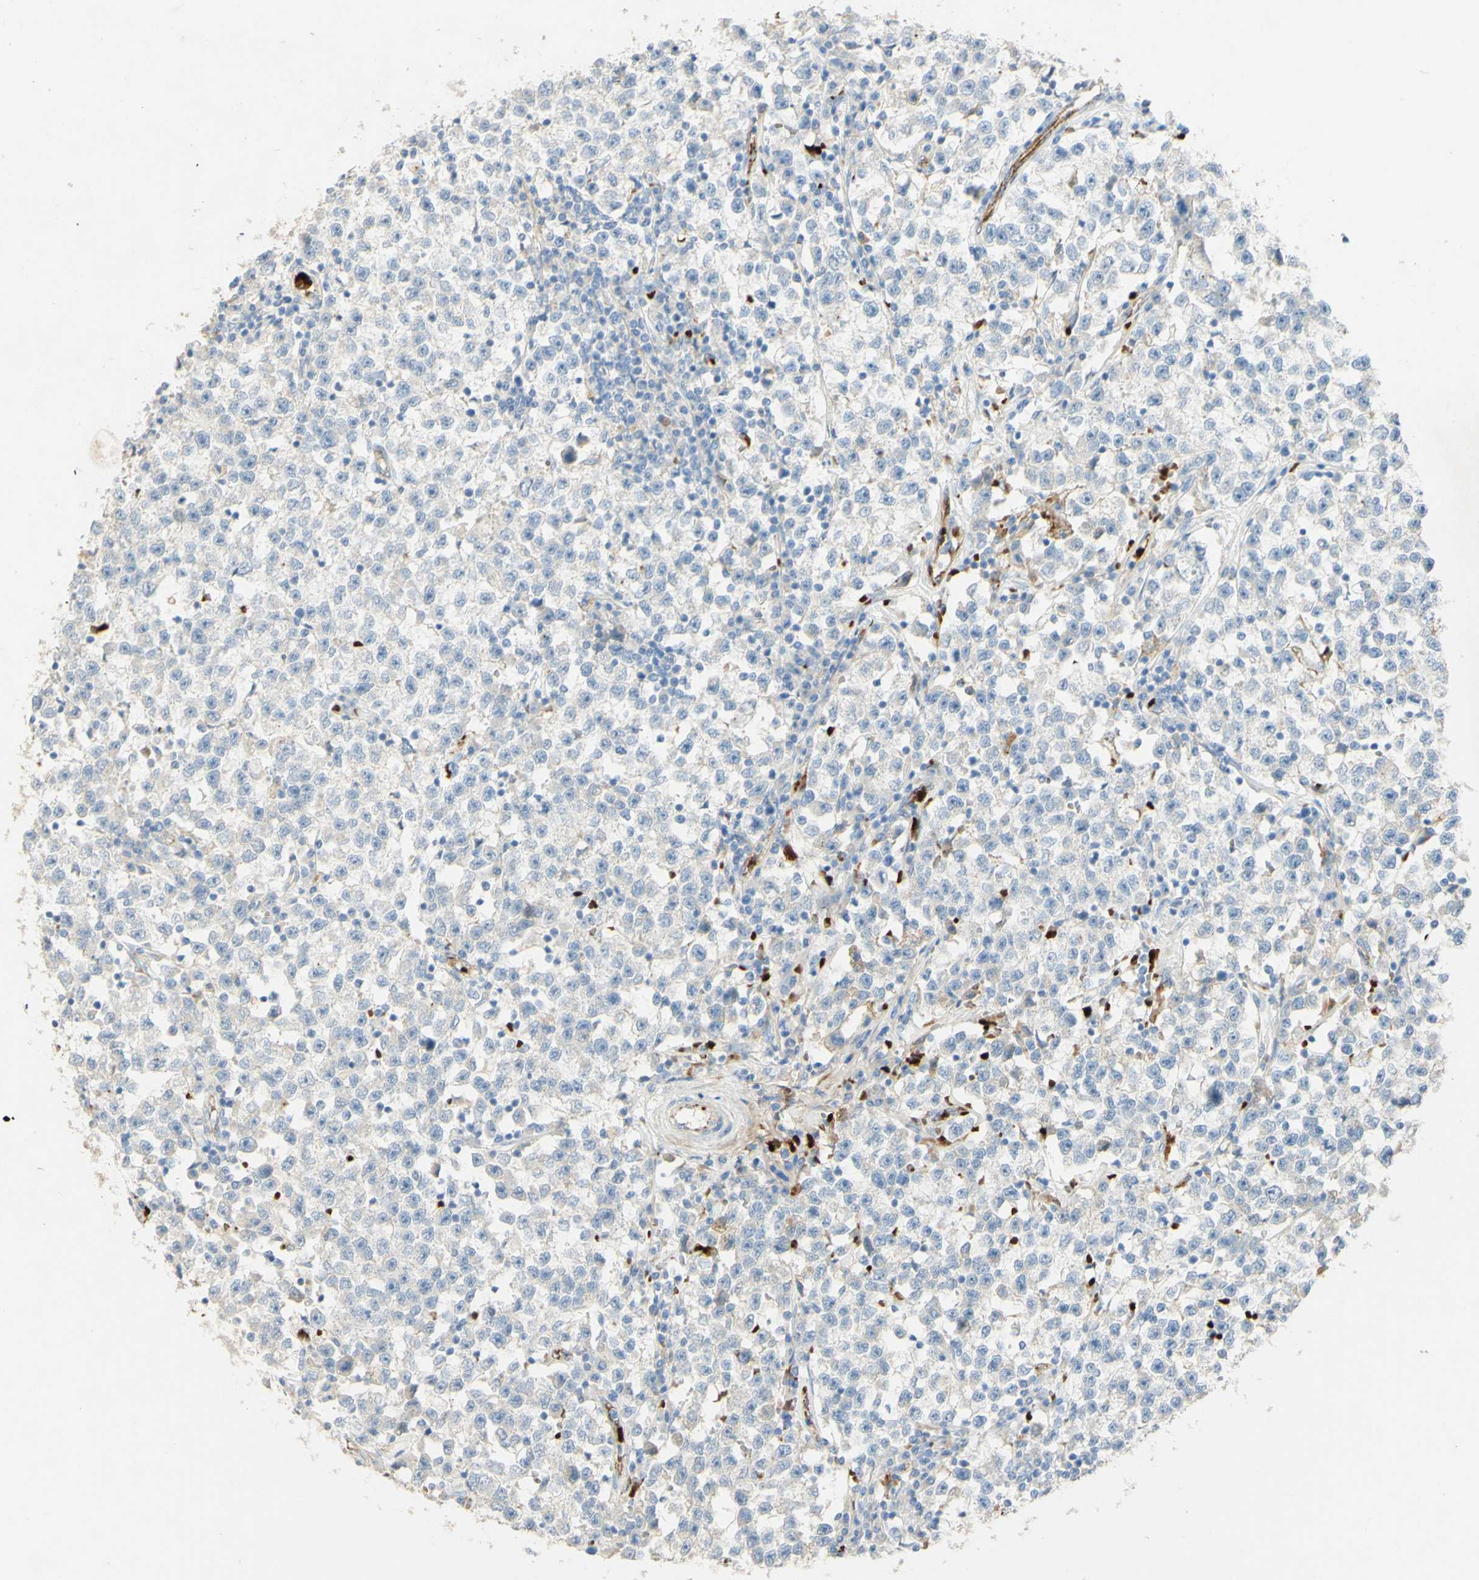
{"staining": {"intensity": "negative", "quantity": "none", "location": "none"}, "tissue": "testis cancer", "cell_type": "Tumor cells", "image_type": "cancer", "snomed": [{"axis": "morphology", "description": "Seminoma, NOS"}, {"axis": "topography", "description": "Testis"}], "caption": "An image of testis cancer stained for a protein displays no brown staining in tumor cells.", "gene": "GAN", "patient": {"sex": "male", "age": 22}}